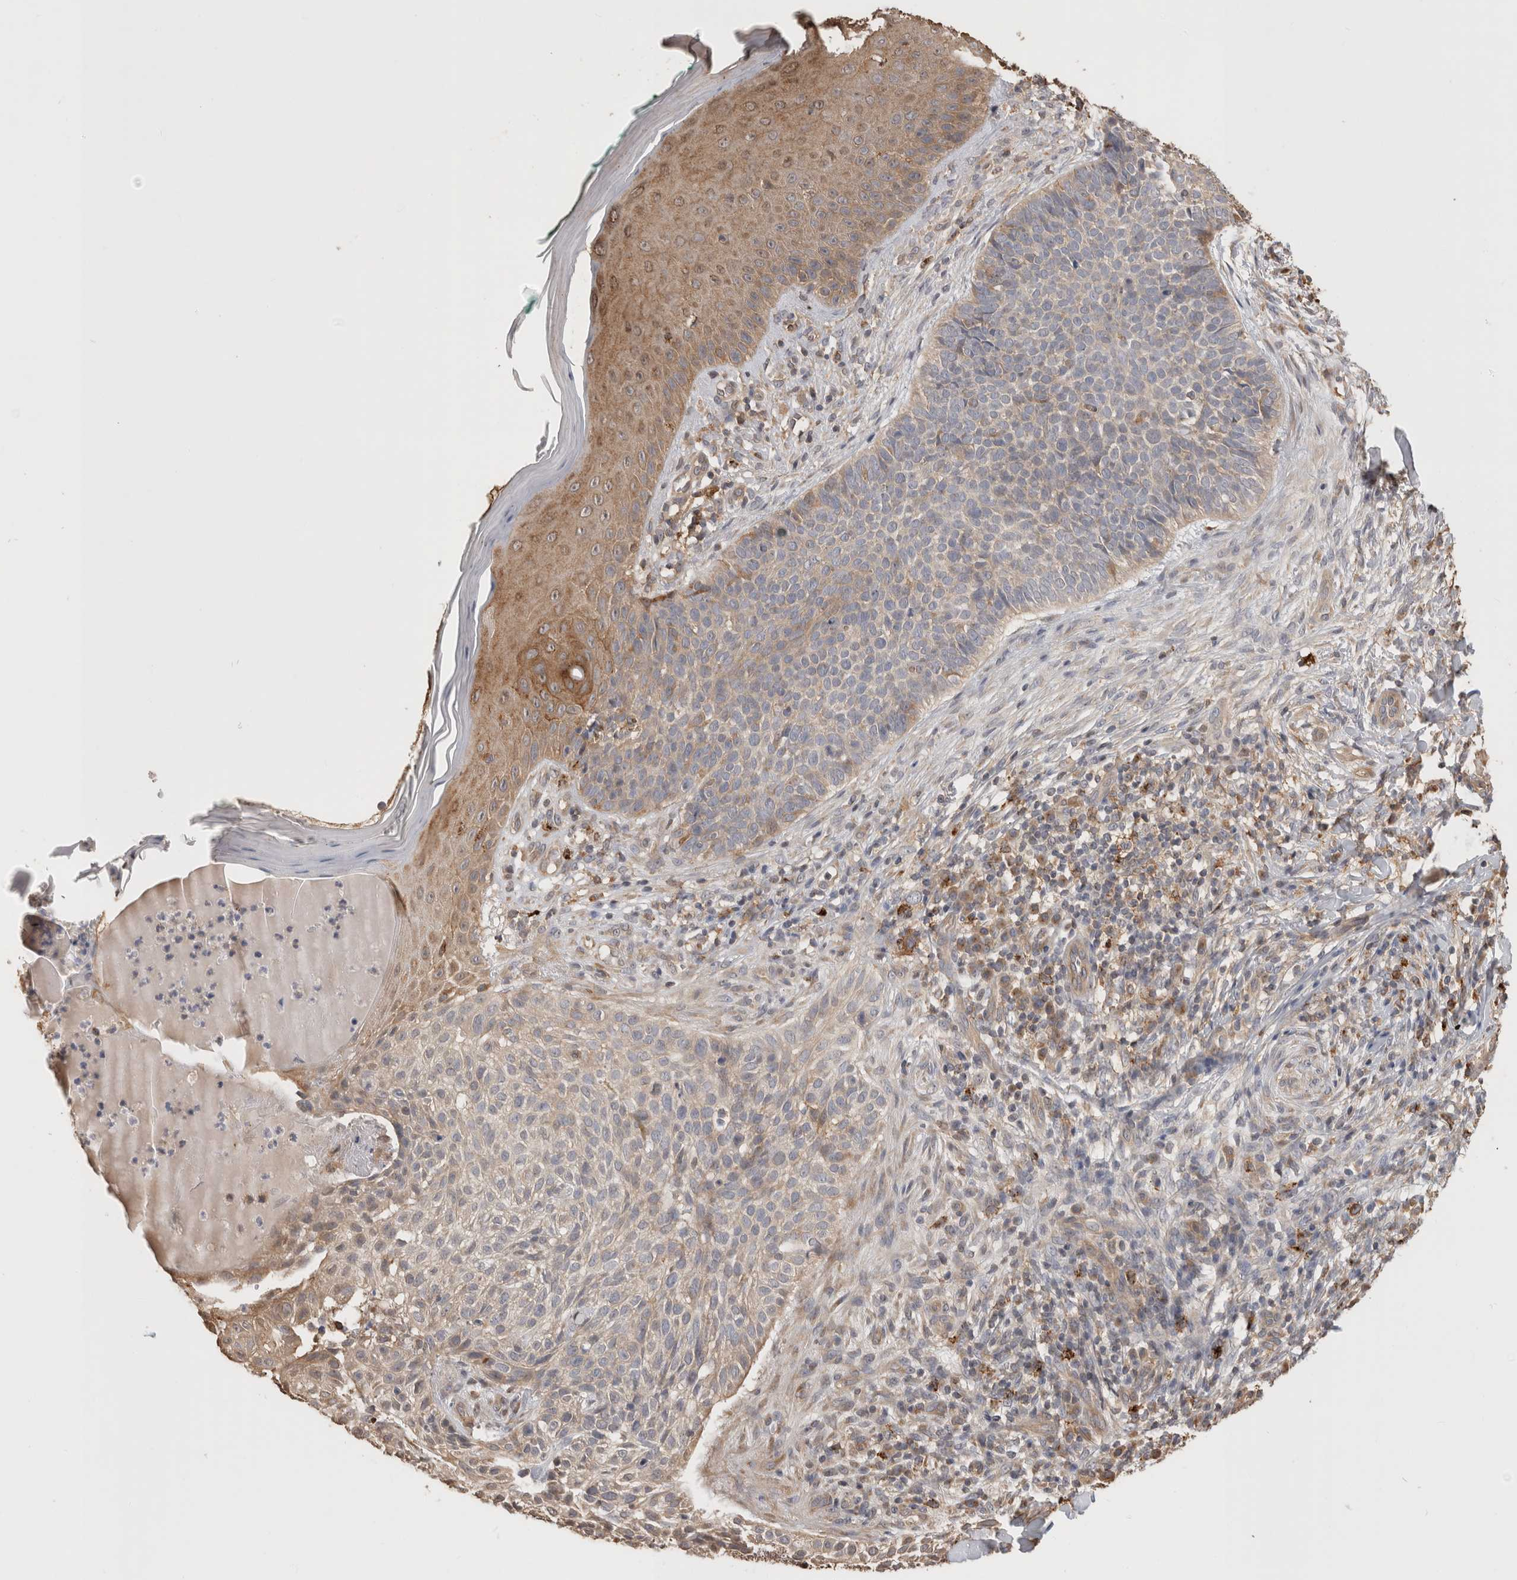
{"staining": {"intensity": "weak", "quantity": "<25%", "location": "cytoplasmic/membranous"}, "tissue": "skin cancer", "cell_type": "Tumor cells", "image_type": "cancer", "snomed": [{"axis": "morphology", "description": "Normal tissue, NOS"}, {"axis": "morphology", "description": "Basal cell carcinoma"}, {"axis": "topography", "description": "Skin"}], "caption": "This micrograph is of skin cancer stained with immunohistochemistry to label a protein in brown with the nuclei are counter-stained blue. There is no staining in tumor cells.", "gene": "CLIP1", "patient": {"sex": "male", "age": 67}}